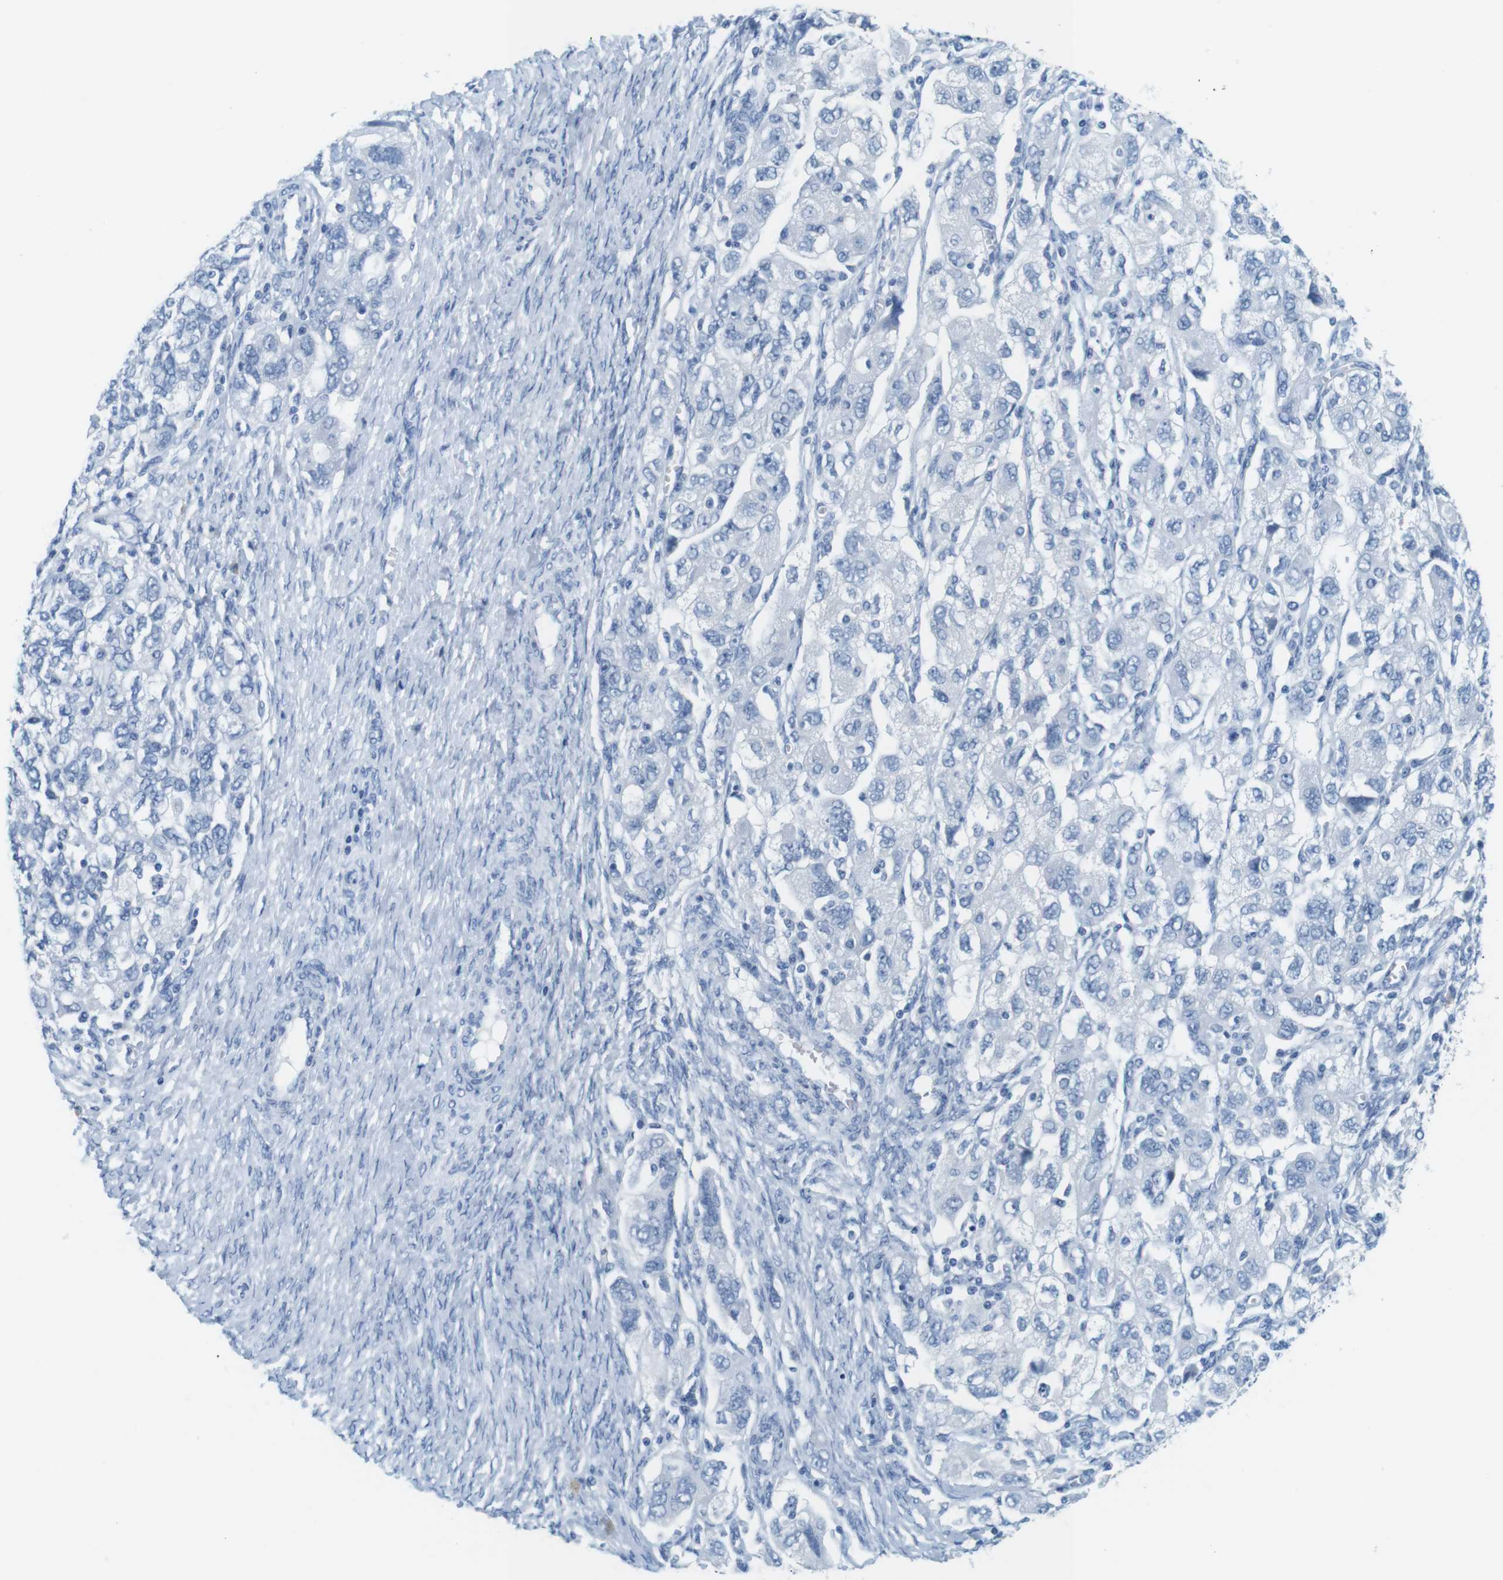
{"staining": {"intensity": "negative", "quantity": "none", "location": "none"}, "tissue": "ovarian cancer", "cell_type": "Tumor cells", "image_type": "cancer", "snomed": [{"axis": "morphology", "description": "Carcinoma, NOS"}, {"axis": "morphology", "description": "Cystadenocarcinoma, serous, NOS"}, {"axis": "topography", "description": "Ovary"}], "caption": "High power microscopy histopathology image of an immunohistochemistry (IHC) image of carcinoma (ovarian), revealing no significant expression in tumor cells.", "gene": "CYP2C9", "patient": {"sex": "female", "age": 69}}